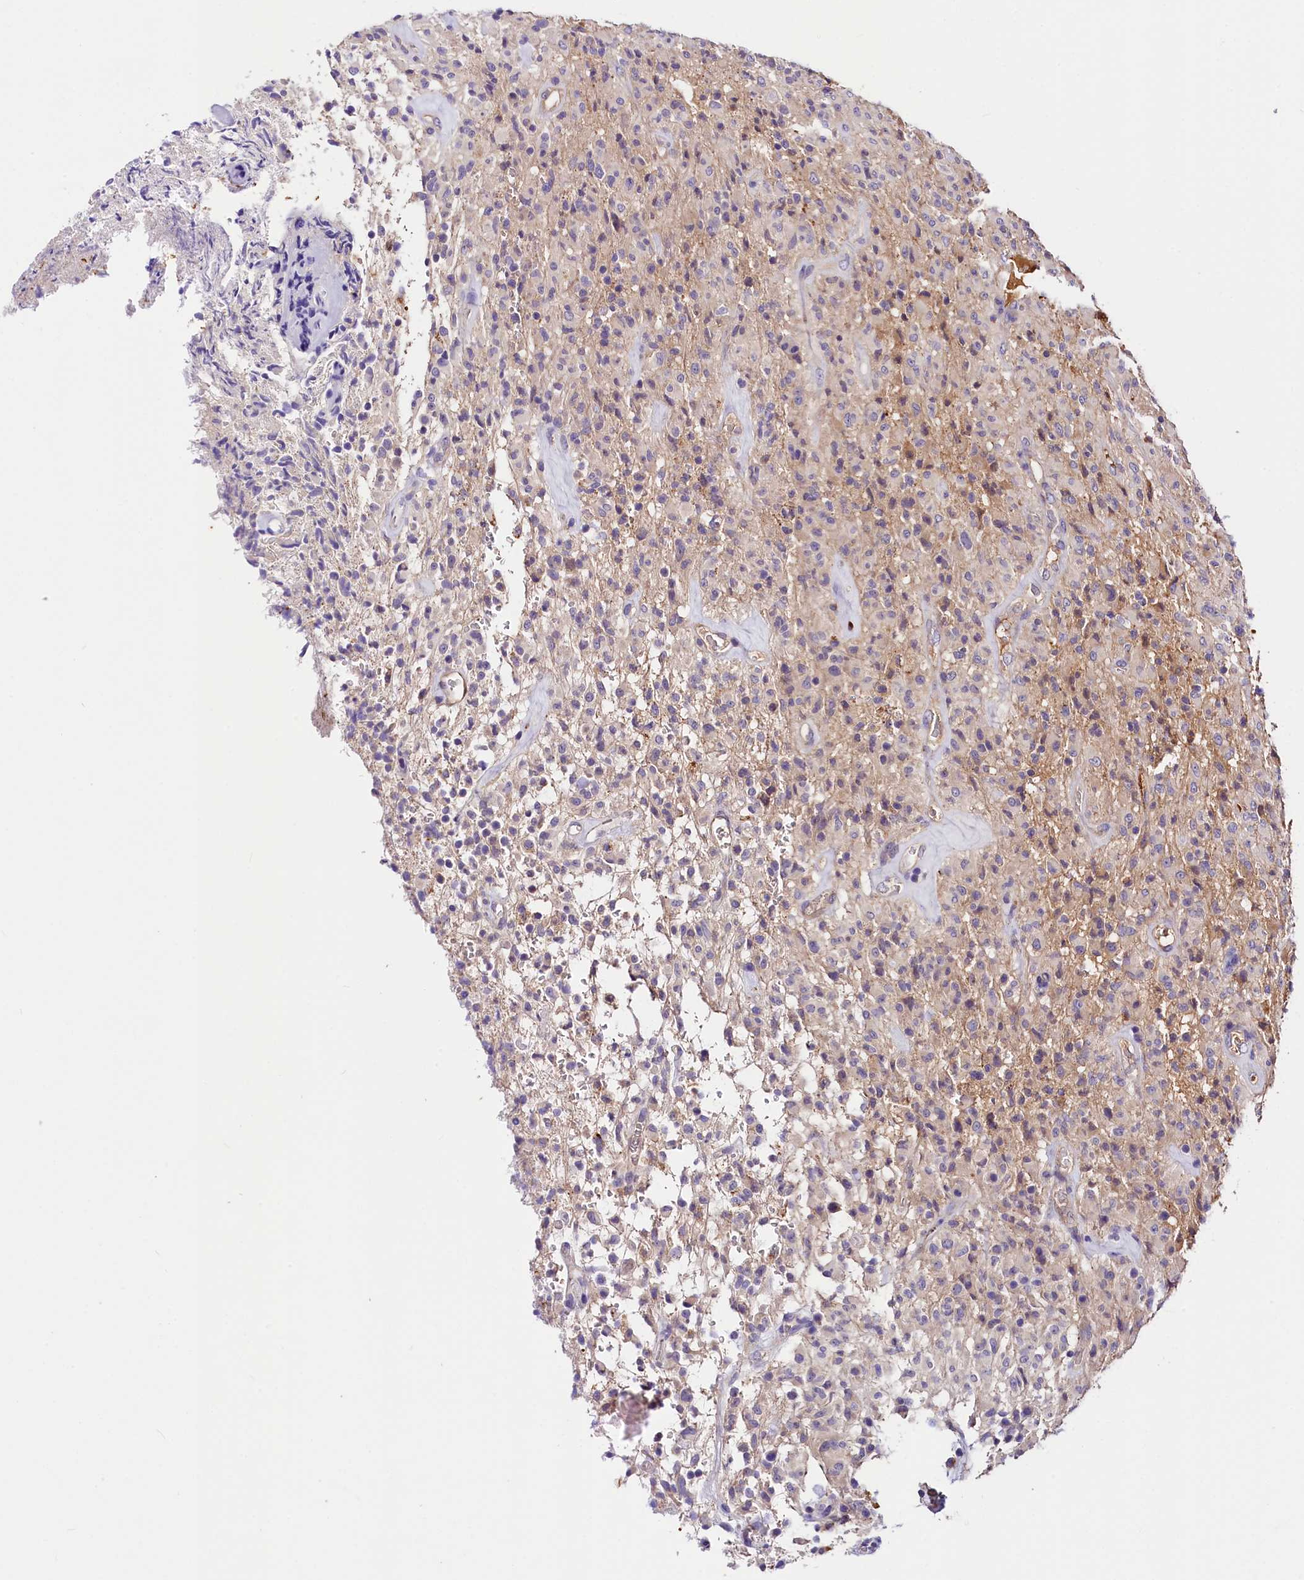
{"staining": {"intensity": "negative", "quantity": "none", "location": "none"}, "tissue": "glioma", "cell_type": "Tumor cells", "image_type": "cancer", "snomed": [{"axis": "morphology", "description": "Glioma, malignant, High grade"}, {"axis": "topography", "description": "Brain"}], "caption": "DAB immunohistochemical staining of glioma reveals no significant expression in tumor cells.", "gene": "ARMC6", "patient": {"sex": "female", "age": 57}}